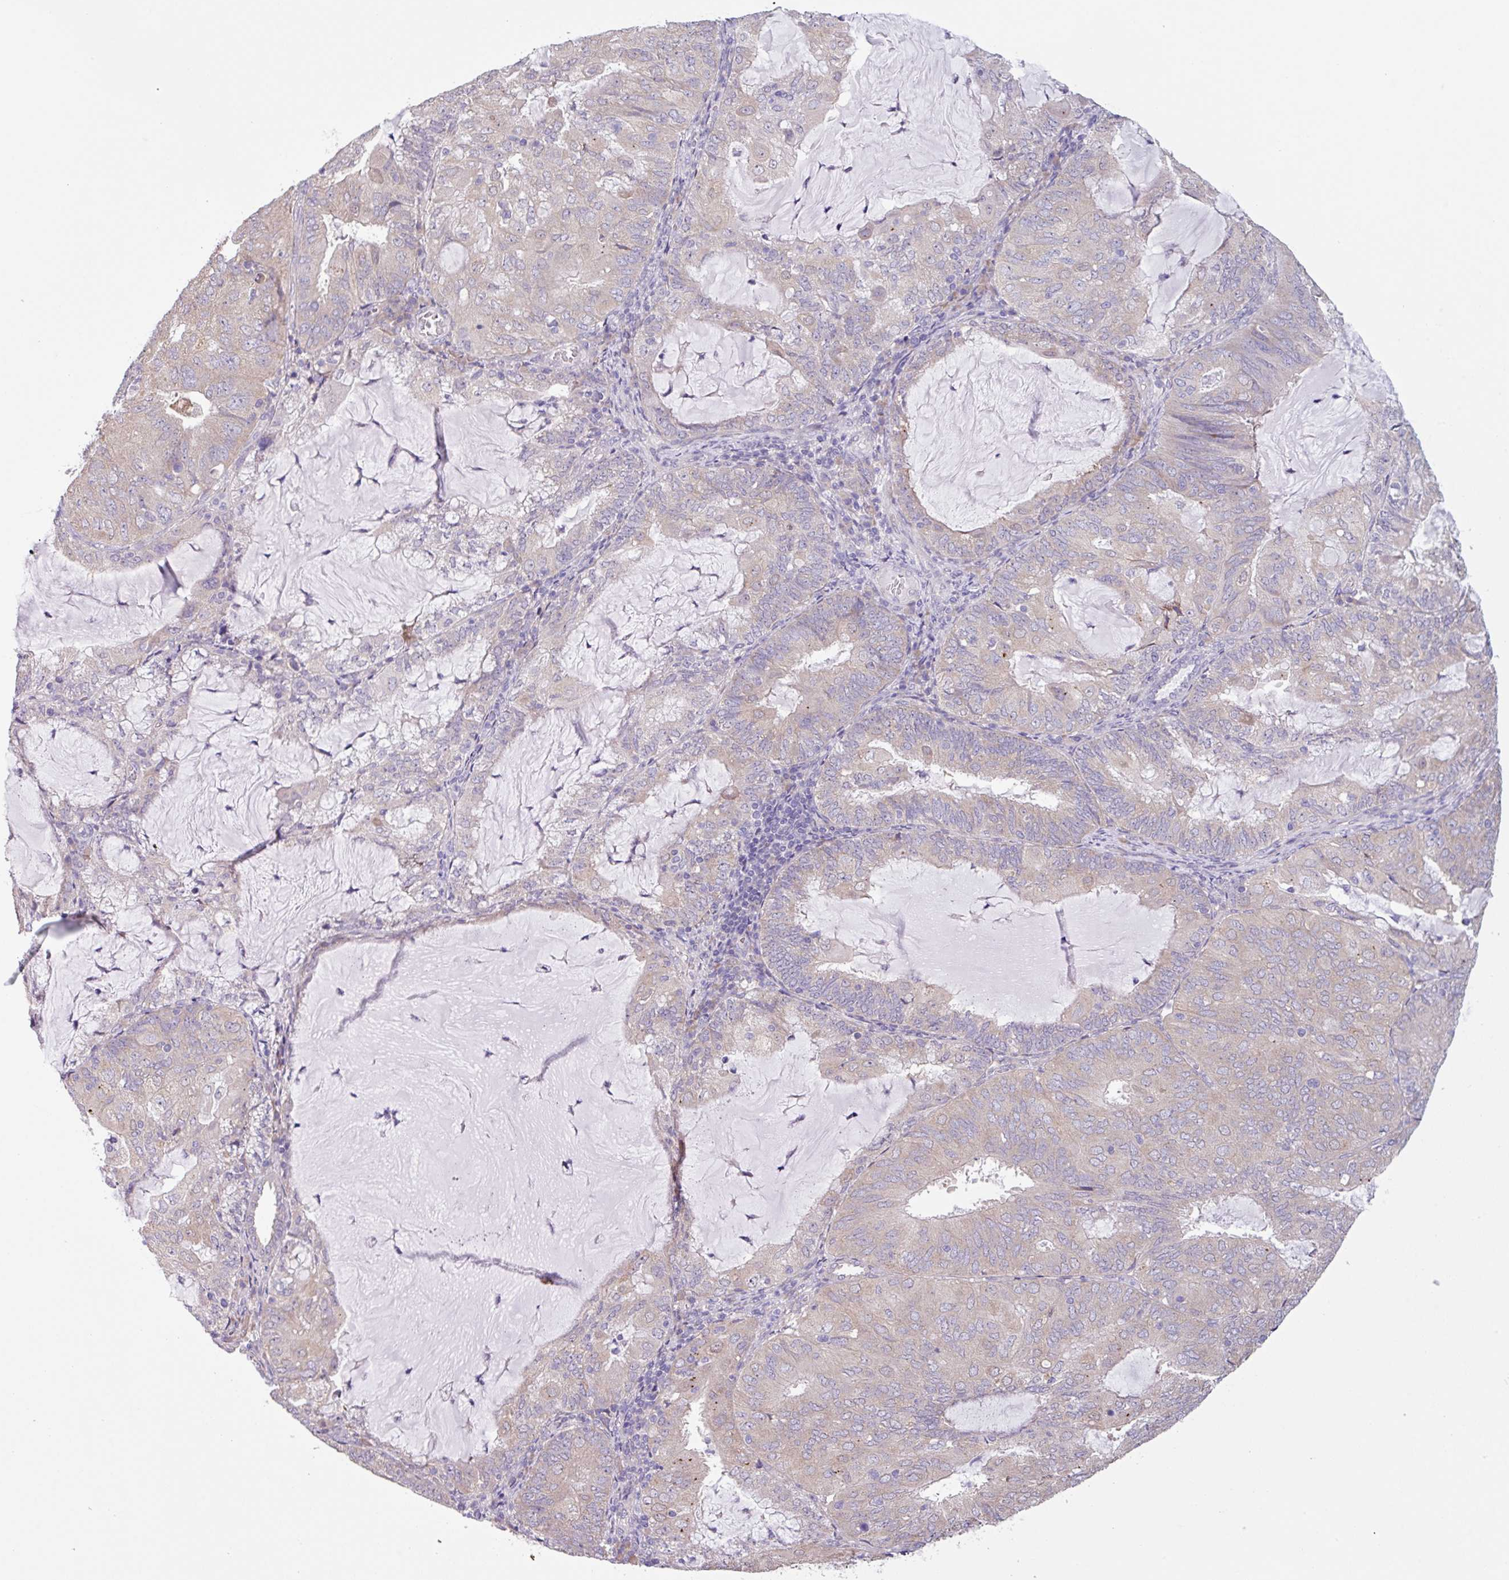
{"staining": {"intensity": "negative", "quantity": "none", "location": "none"}, "tissue": "endometrial cancer", "cell_type": "Tumor cells", "image_type": "cancer", "snomed": [{"axis": "morphology", "description": "Adenocarcinoma, NOS"}, {"axis": "topography", "description": "Endometrium"}], "caption": "This is an immunohistochemistry (IHC) image of human endometrial cancer (adenocarcinoma). There is no expression in tumor cells.", "gene": "C20orf27", "patient": {"sex": "female", "age": 81}}